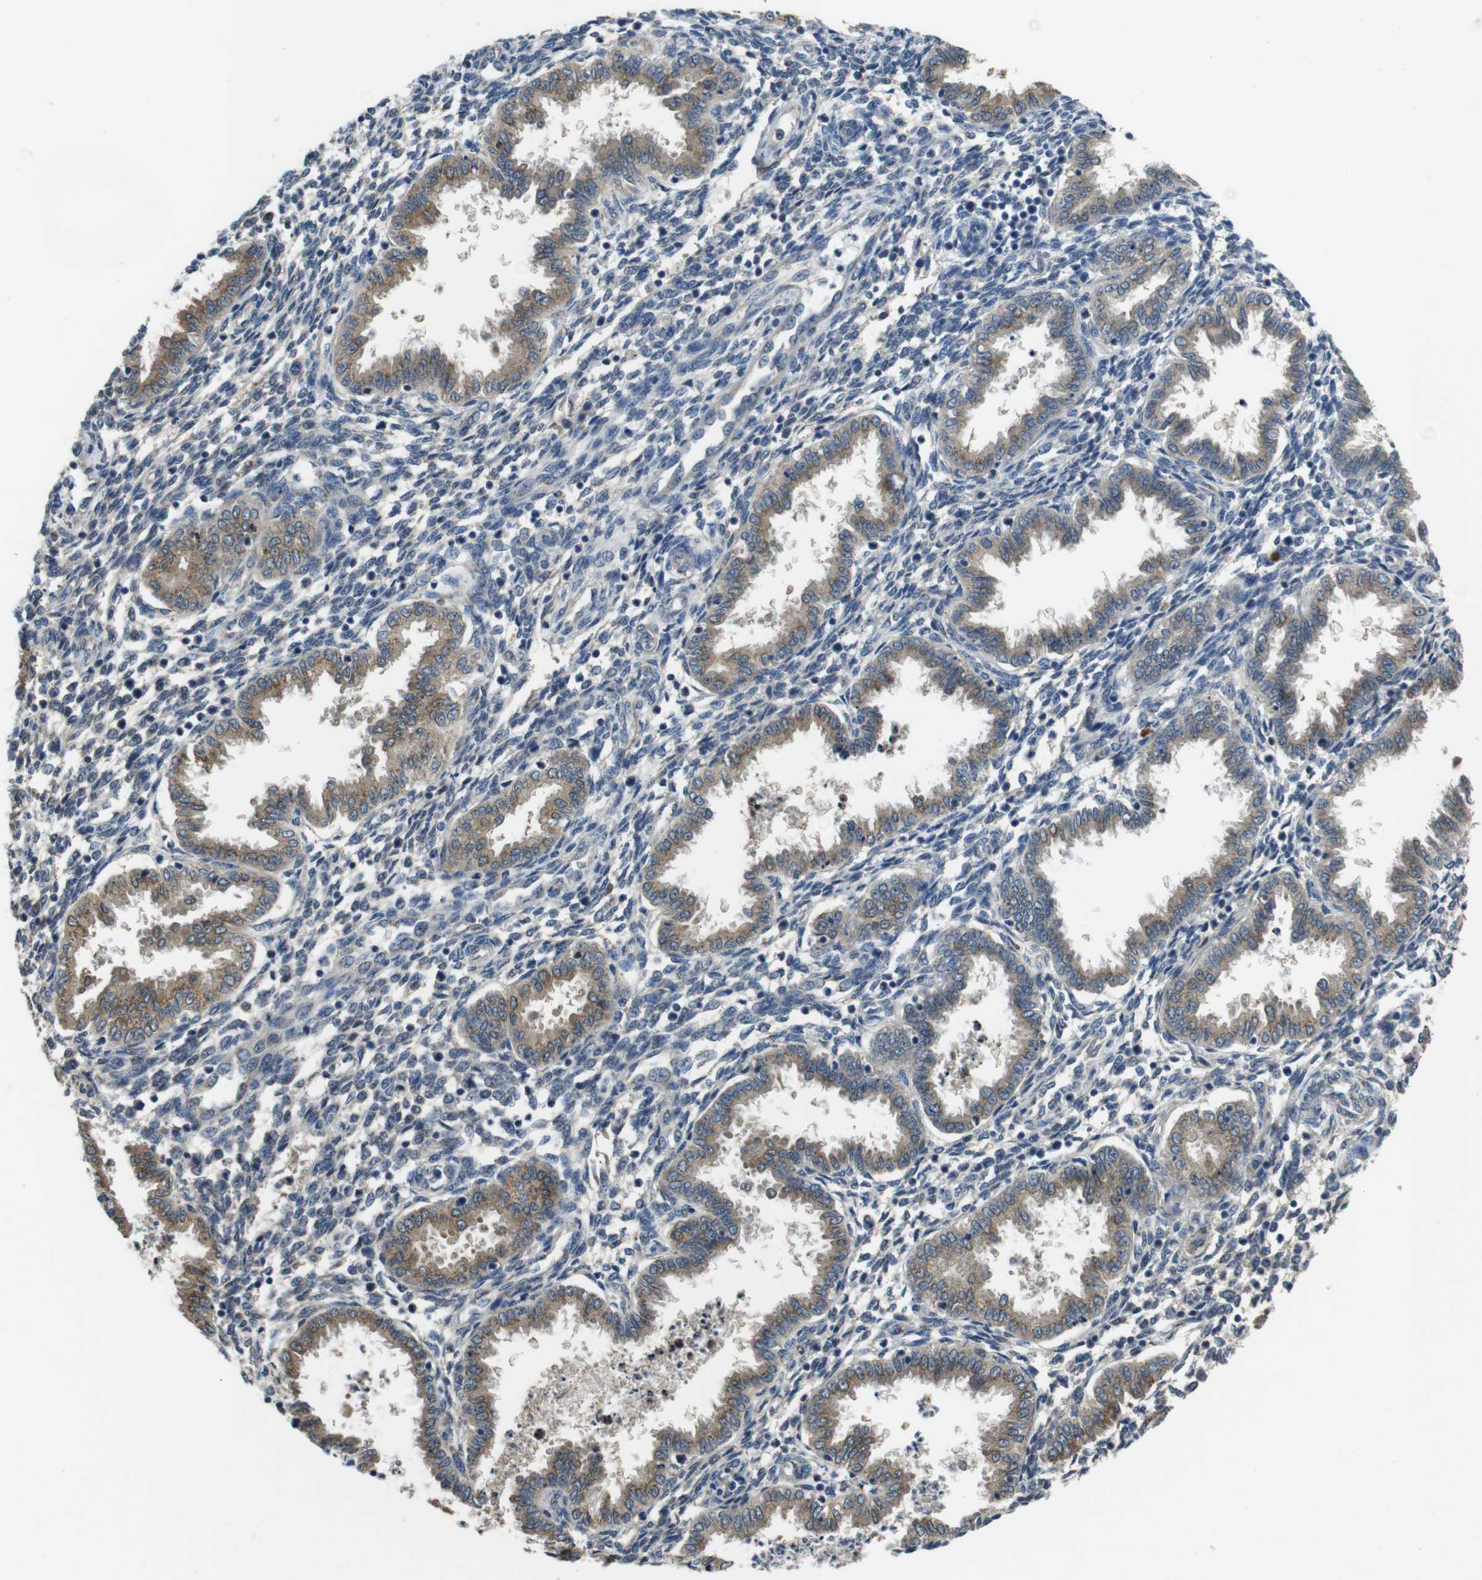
{"staining": {"intensity": "weak", "quantity": "25%-75%", "location": "cytoplasmic/membranous"}, "tissue": "endometrium", "cell_type": "Cells in endometrial stroma", "image_type": "normal", "snomed": [{"axis": "morphology", "description": "Normal tissue, NOS"}, {"axis": "topography", "description": "Endometrium"}], "caption": "An immunohistochemistry (IHC) histopathology image of normal tissue is shown. Protein staining in brown highlights weak cytoplasmic/membranous positivity in endometrium within cells in endometrial stroma.", "gene": "RAB6A", "patient": {"sex": "female", "age": 33}}